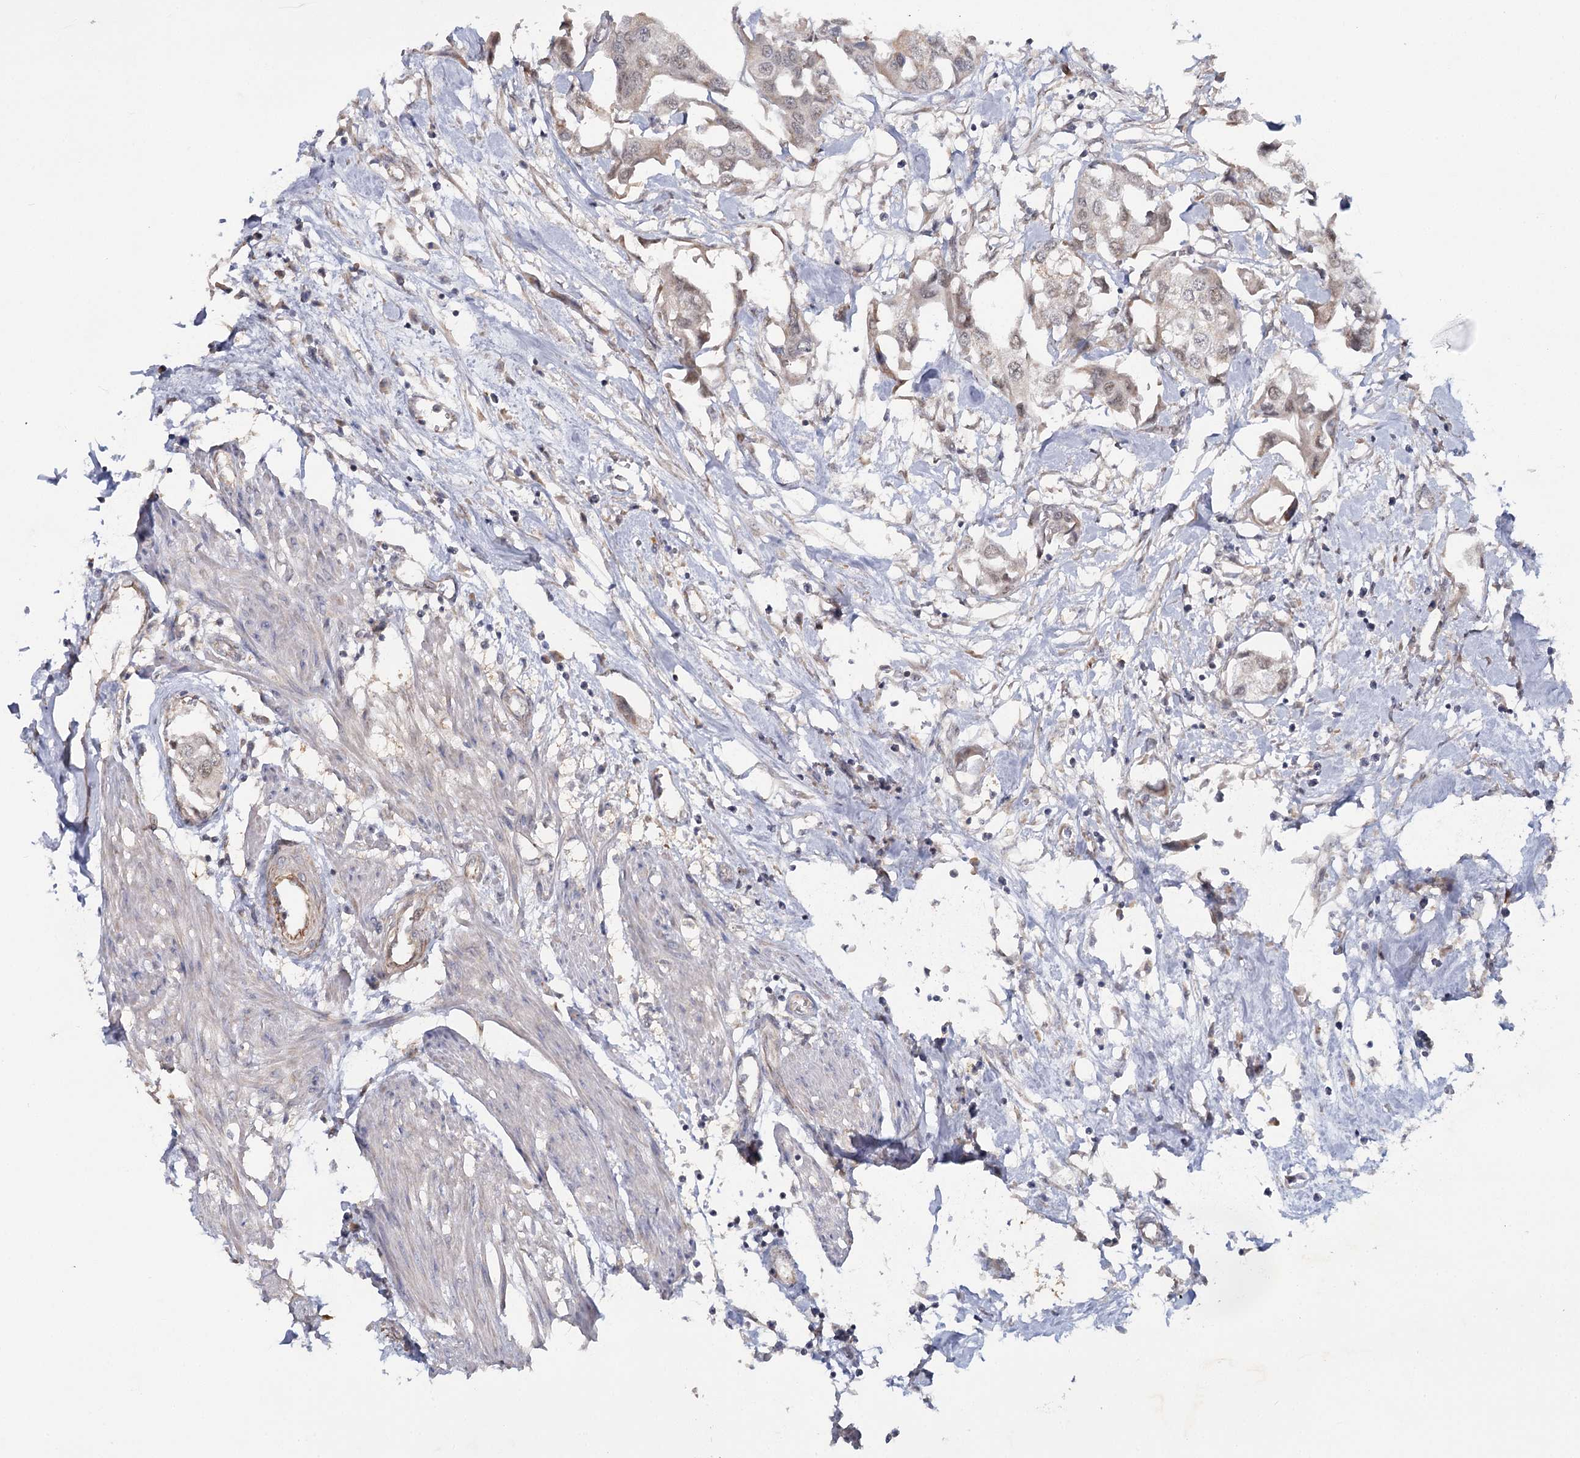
{"staining": {"intensity": "weak", "quantity": "<25%", "location": "nuclear"}, "tissue": "urothelial cancer", "cell_type": "Tumor cells", "image_type": "cancer", "snomed": [{"axis": "morphology", "description": "Urothelial carcinoma, High grade"}, {"axis": "topography", "description": "Urinary bladder"}], "caption": "An image of urothelial cancer stained for a protein exhibits no brown staining in tumor cells.", "gene": "TBC1D9B", "patient": {"sex": "male", "age": 64}}